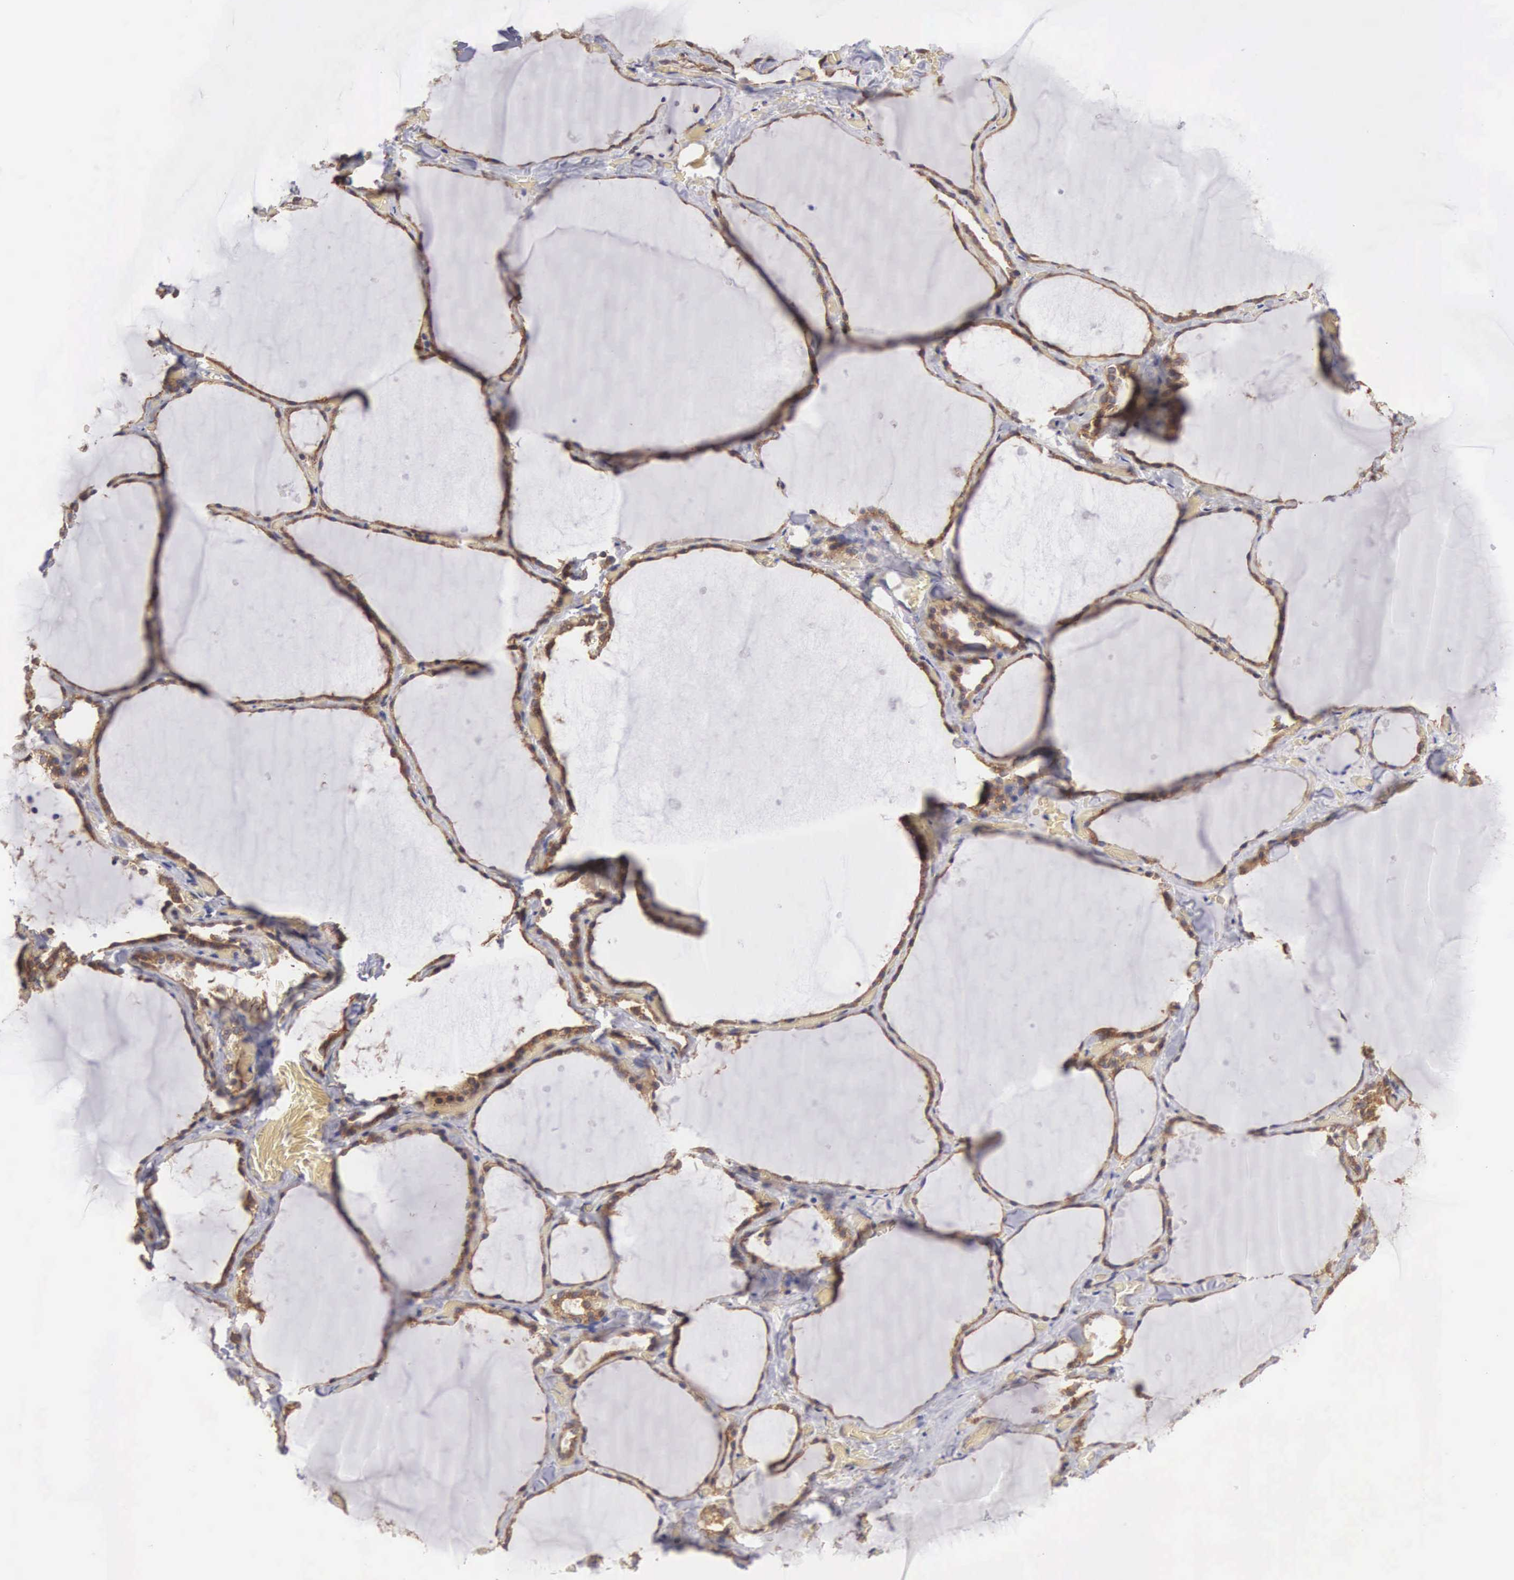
{"staining": {"intensity": "strong", "quantity": ">75%", "location": "cytoplasmic/membranous"}, "tissue": "thyroid gland", "cell_type": "Glandular cells", "image_type": "normal", "snomed": [{"axis": "morphology", "description": "Normal tissue, NOS"}, {"axis": "topography", "description": "Thyroid gland"}], "caption": "Glandular cells show strong cytoplasmic/membranous positivity in about >75% of cells in unremarkable thyroid gland. Using DAB (brown) and hematoxylin (blue) stains, captured at high magnification using brightfield microscopy.", "gene": "DHRS1", "patient": {"sex": "male", "age": 34}}